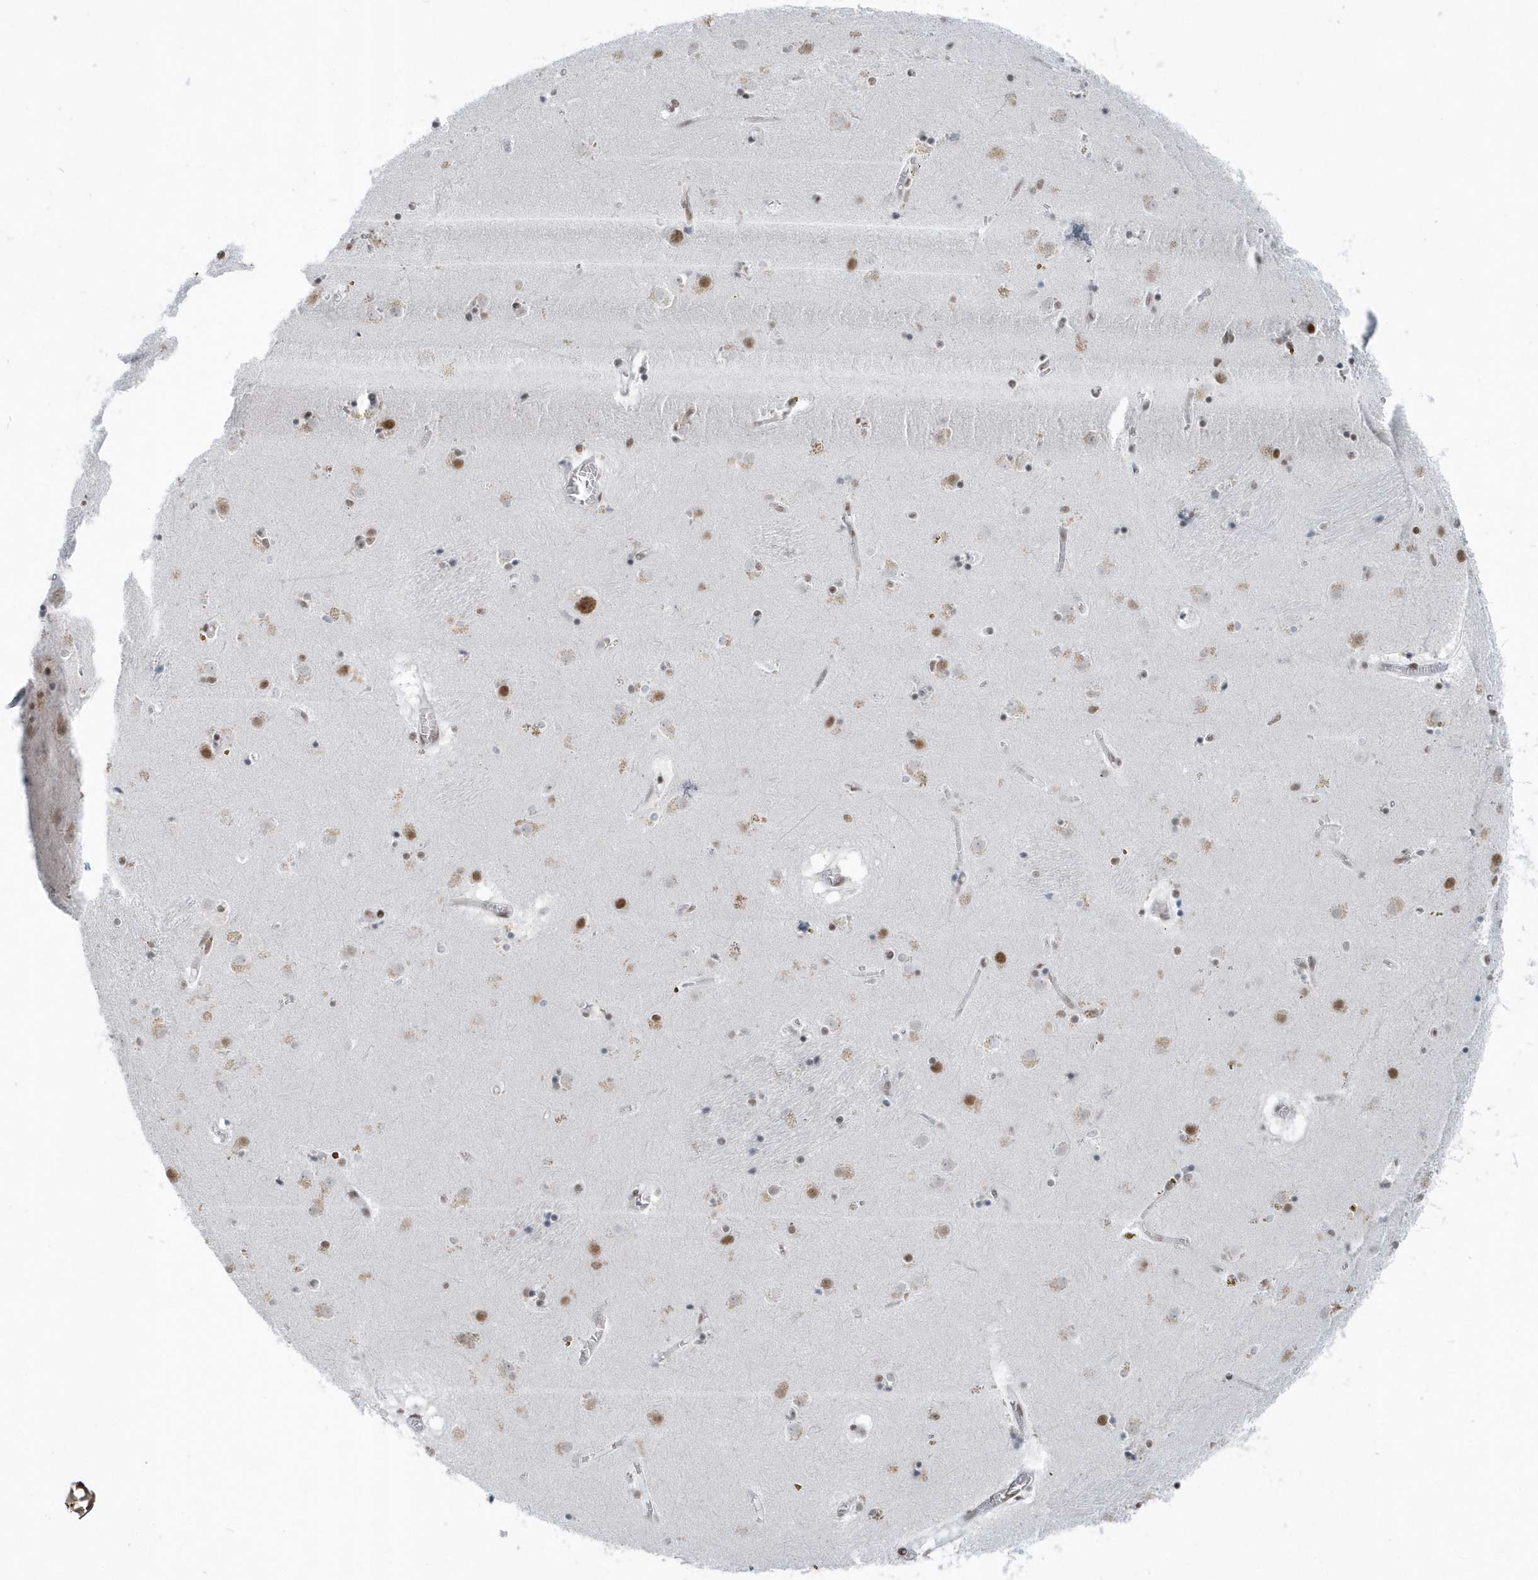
{"staining": {"intensity": "moderate", "quantity": "<25%", "location": "nuclear"}, "tissue": "caudate", "cell_type": "Glial cells", "image_type": "normal", "snomed": [{"axis": "morphology", "description": "Normal tissue, NOS"}, {"axis": "topography", "description": "Lateral ventricle wall"}], "caption": "An immunohistochemistry (IHC) photomicrograph of normal tissue is shown. Protein staining in brown shows moderate nuclear positivity in caudate within glial cells.", "gene": "FIP1L1", "patient": {"sex": "male", "age": 70}}